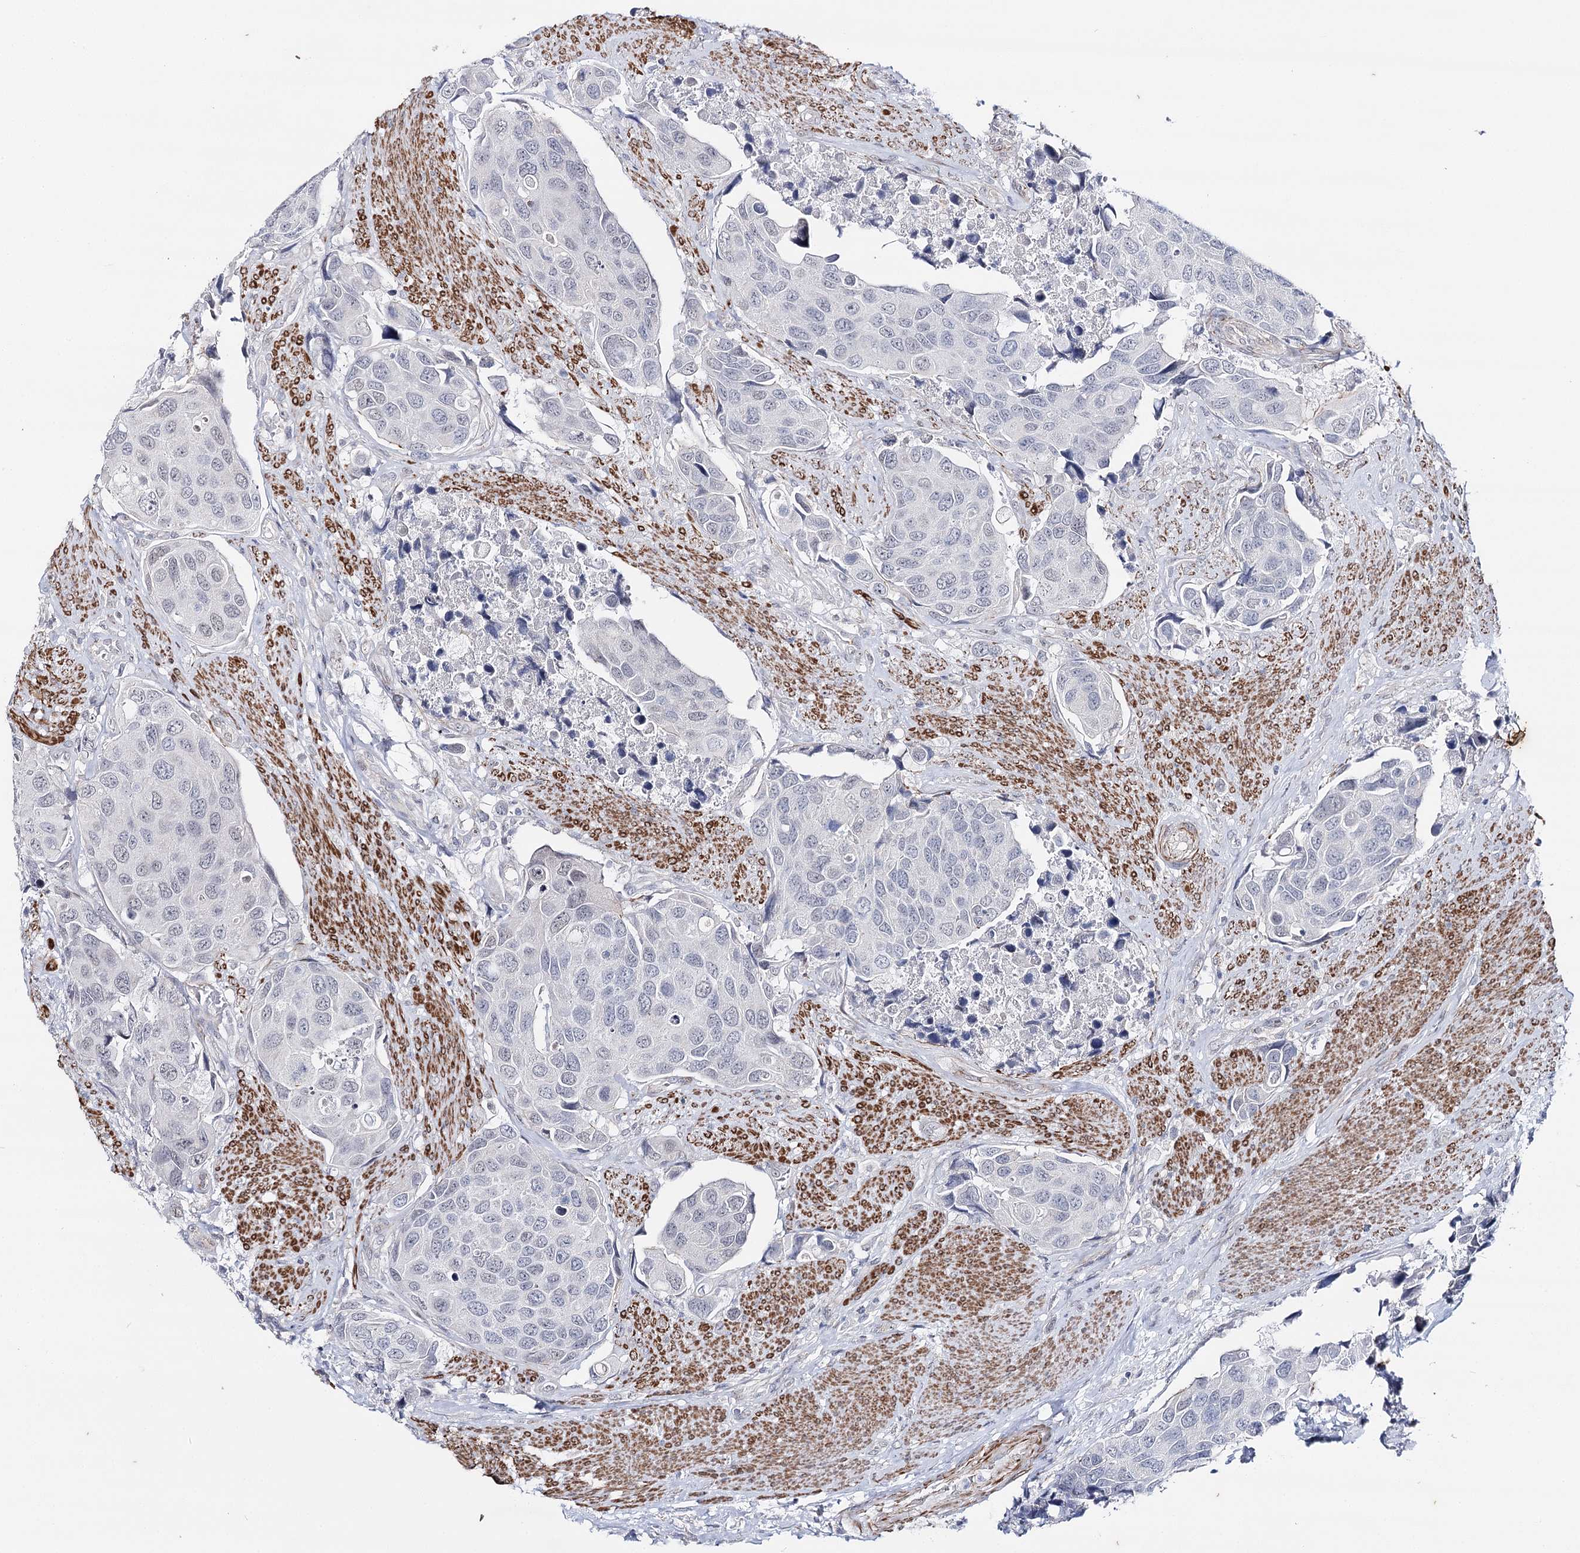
{"staining": {"intensity": "negative", "quantity": "none", "location": "none"}, "tissue": "urothelial cancer", "cell_type": "Tumor cells", "image_type": "cancer", "snomed": [{"axis": "morphology", "description": "Urothelial carcinoma, High grade"}, {"axis": "topography", "description": "Urinary bladder"}], "caption": "IHC micrograph of urothelial cancer stained for a protein (brown), which reveals no staining in tumor cells. Nuclei are stained in blue.", "gene": "AGXT2", "patient": {"sex": "male", "age": 74}}